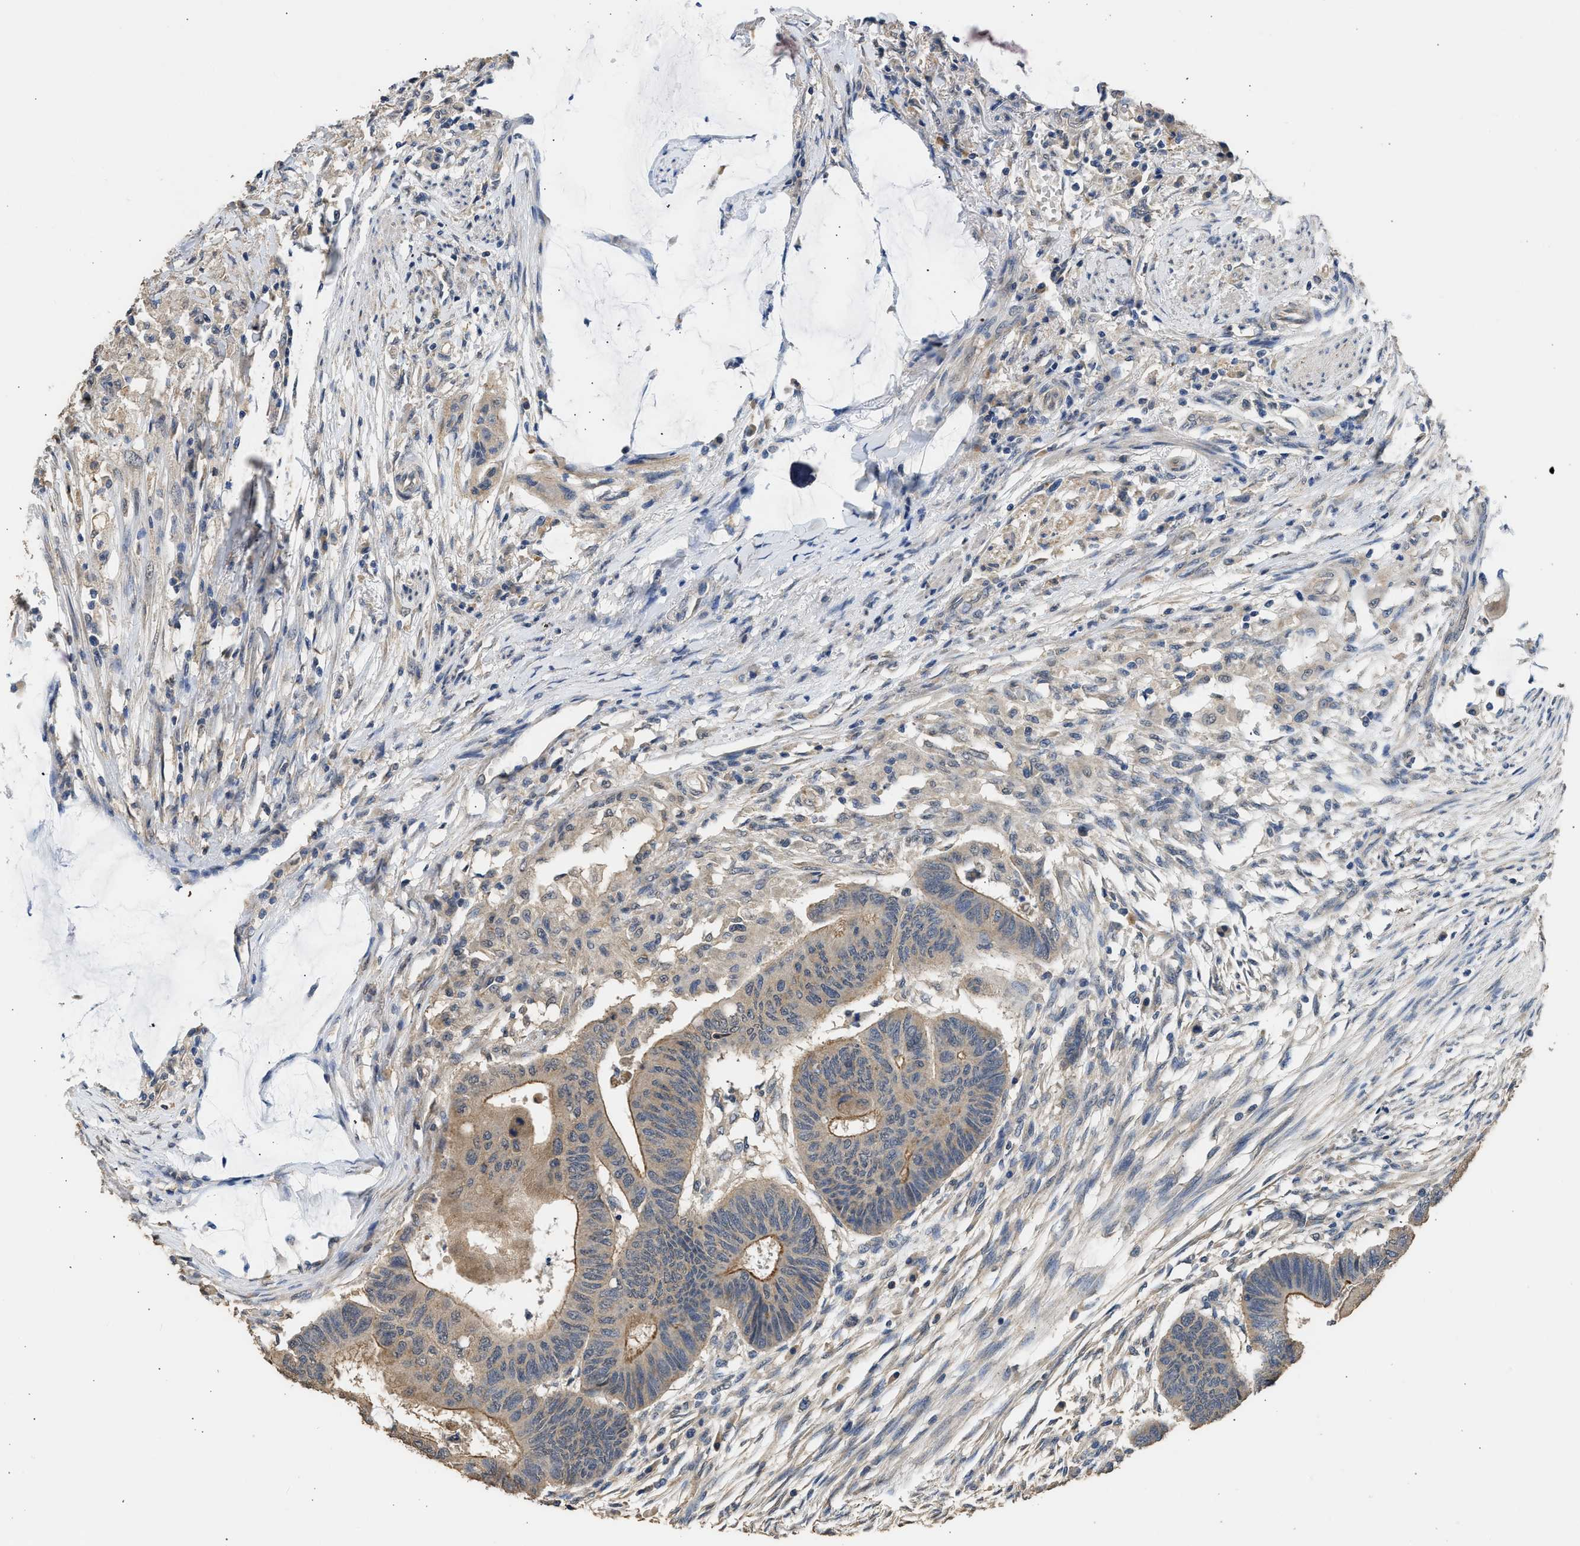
{"staining": {"intensity": "moderate", "quantity": ">75%", "location": "cytoplasmic/membranous"}, "tissue": "colorectal cancer", "cell_type": "Tumor cells", "image_type": "cancer", "snomed": [{"axis": "morphology", "description": "Normal tissue, NOS"}, {"axis": "morphology", "description": "Adenocarcinoma, NOS"}, {"axis": "topography", "description": "Rectum"}, {"axis": "topography", "description": "Peripheral nerve tissue"}], "caption": "Brown immunohistochemical staining in human colorectal adenocarcinoma displays moderate cytoplasmic/membranous expression in approximately >75% of tumor cells.", "gene": "SPINT2", "patient": {"sex": "male", "age": 92}}